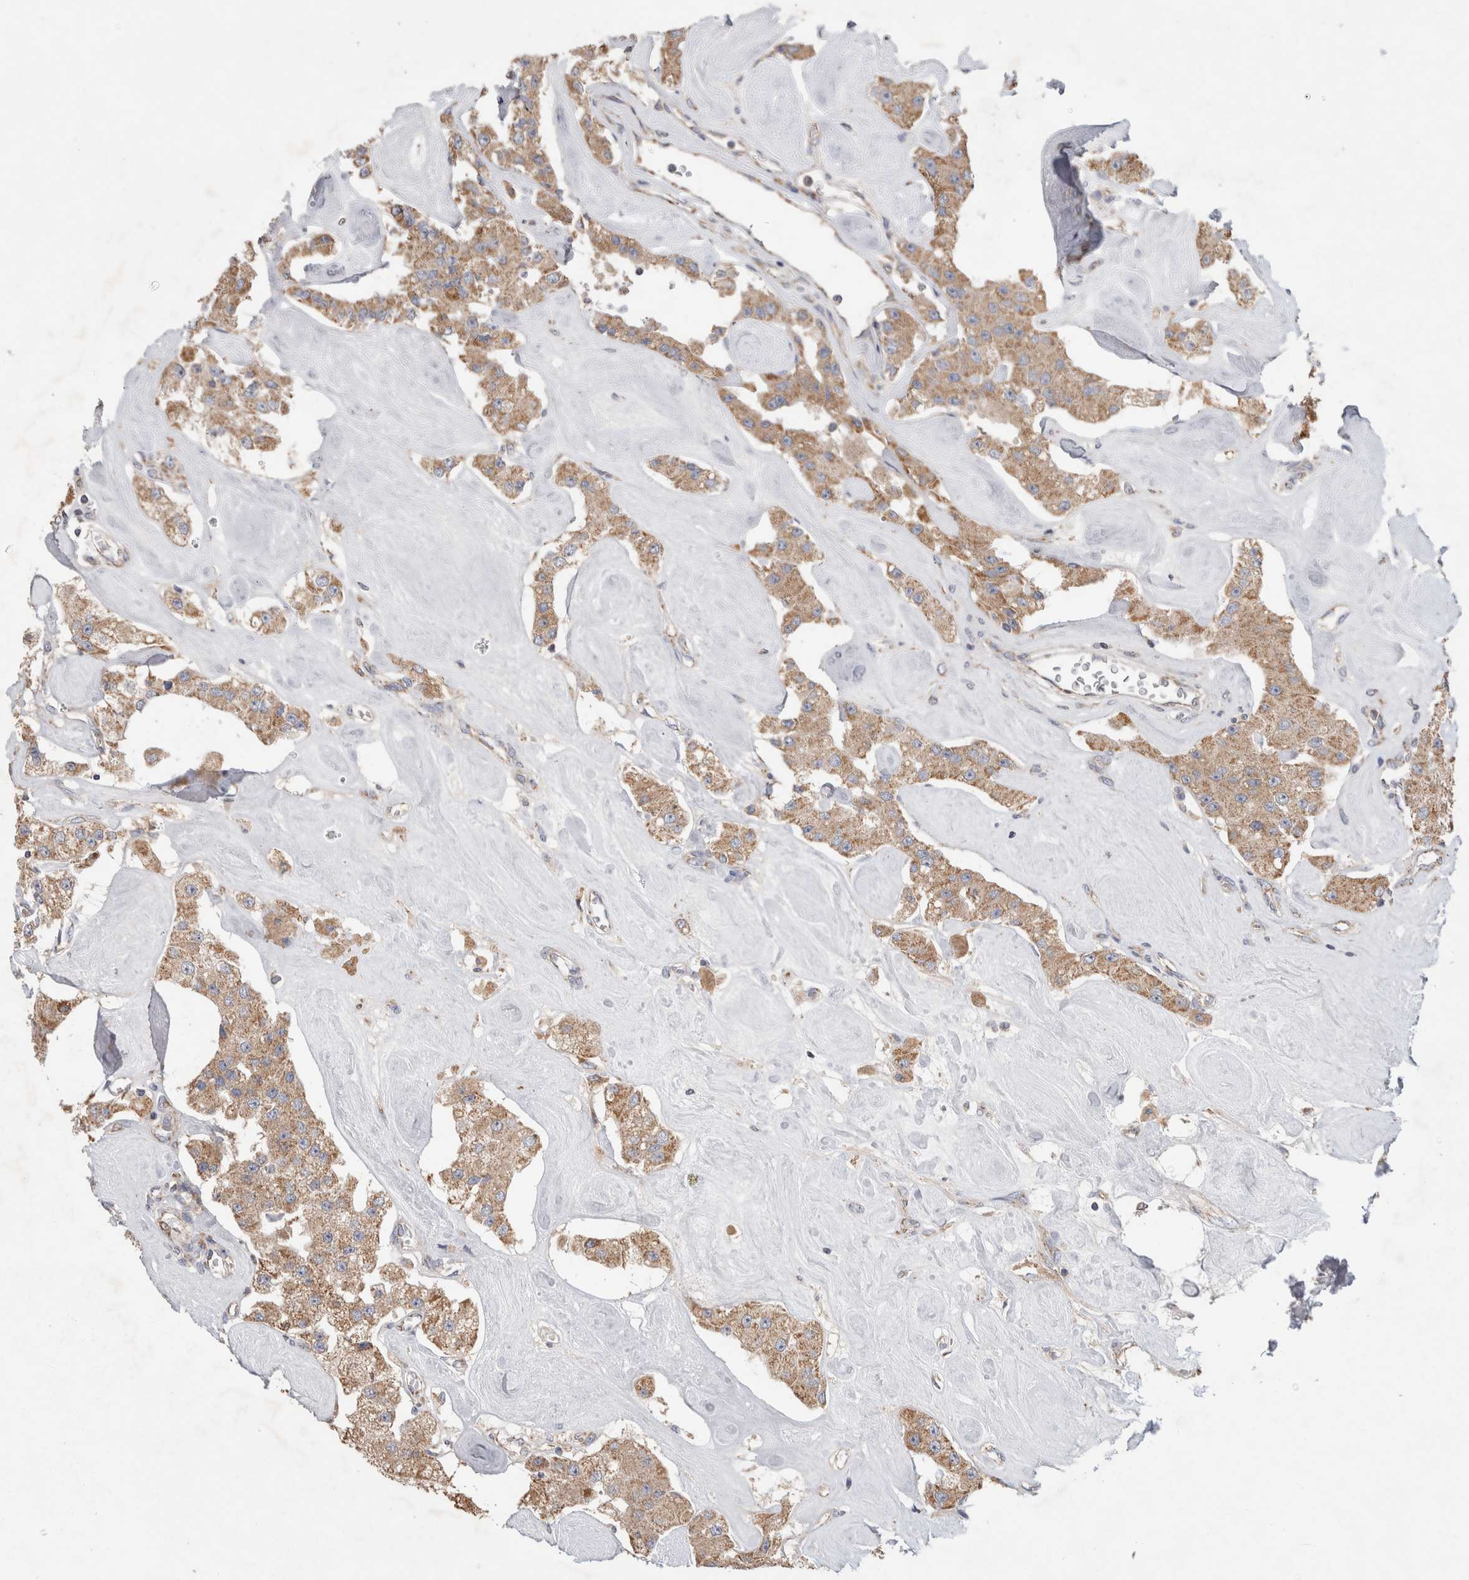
{"staining": {"intensity": "moderate", "quantity": ">75%", "location": "cytoplasmic/membranous"}, "tissue": "carcinoid", "cell_type": "Tumor cells", "image_type": "cancer", "snomed": [{"axis": "morphology", "description": "Carcinoid, malignant, NOS"}, {"axis": "topography", "description": "Pancreas"}], "caption": "An immunohistochemistry micrograph of tumor tissue is shown. Protein staining in brown shows moderate cytoplasmic/membranous positivity in carcinoid (malignant) within tumor cells.", "gene": "IARS2", "patient": {"sex": "male", "age": 41}}